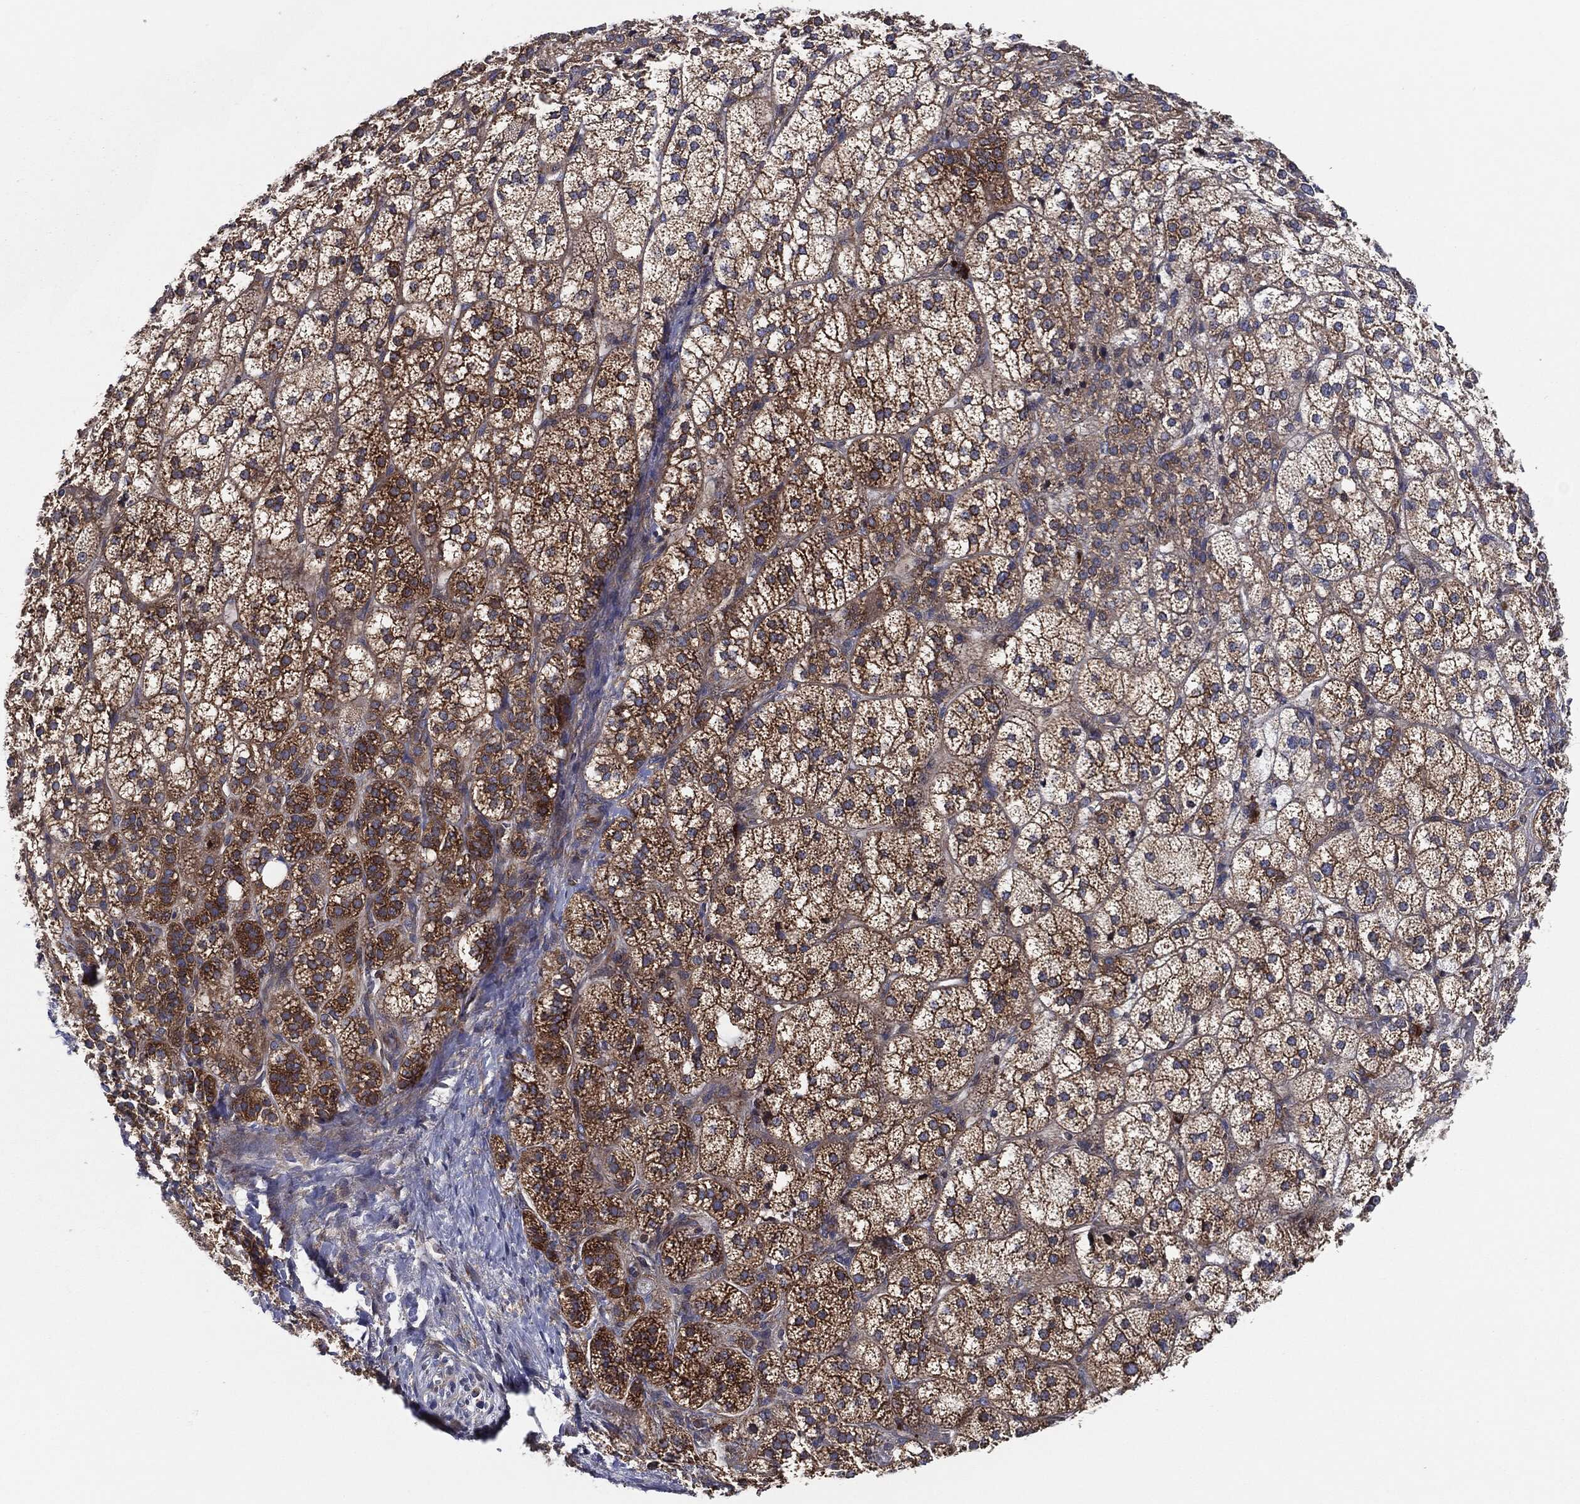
{"staining": {"intensity": "moderate", "quantity": "25%-75%", "location": "cytoplasmic/membranous"}, "tissue": "adrenal gland", "cell_type": "Glandular cells", "image_type": "normal", "snomed": [{"axis": "morphology", "description": "Normal tissue, NOS"}, {"axis": "topography", "description": "Adrenal gland"}], "caption": "There is medium levels of moderate cytoplasmic/membranous expression in glandular cells of benign adrenal gland, as demonstrated by immunohistochemical staining (brown color).", "gene": "EIF2S2", "patient": {"sex": "female", "age": 60}}